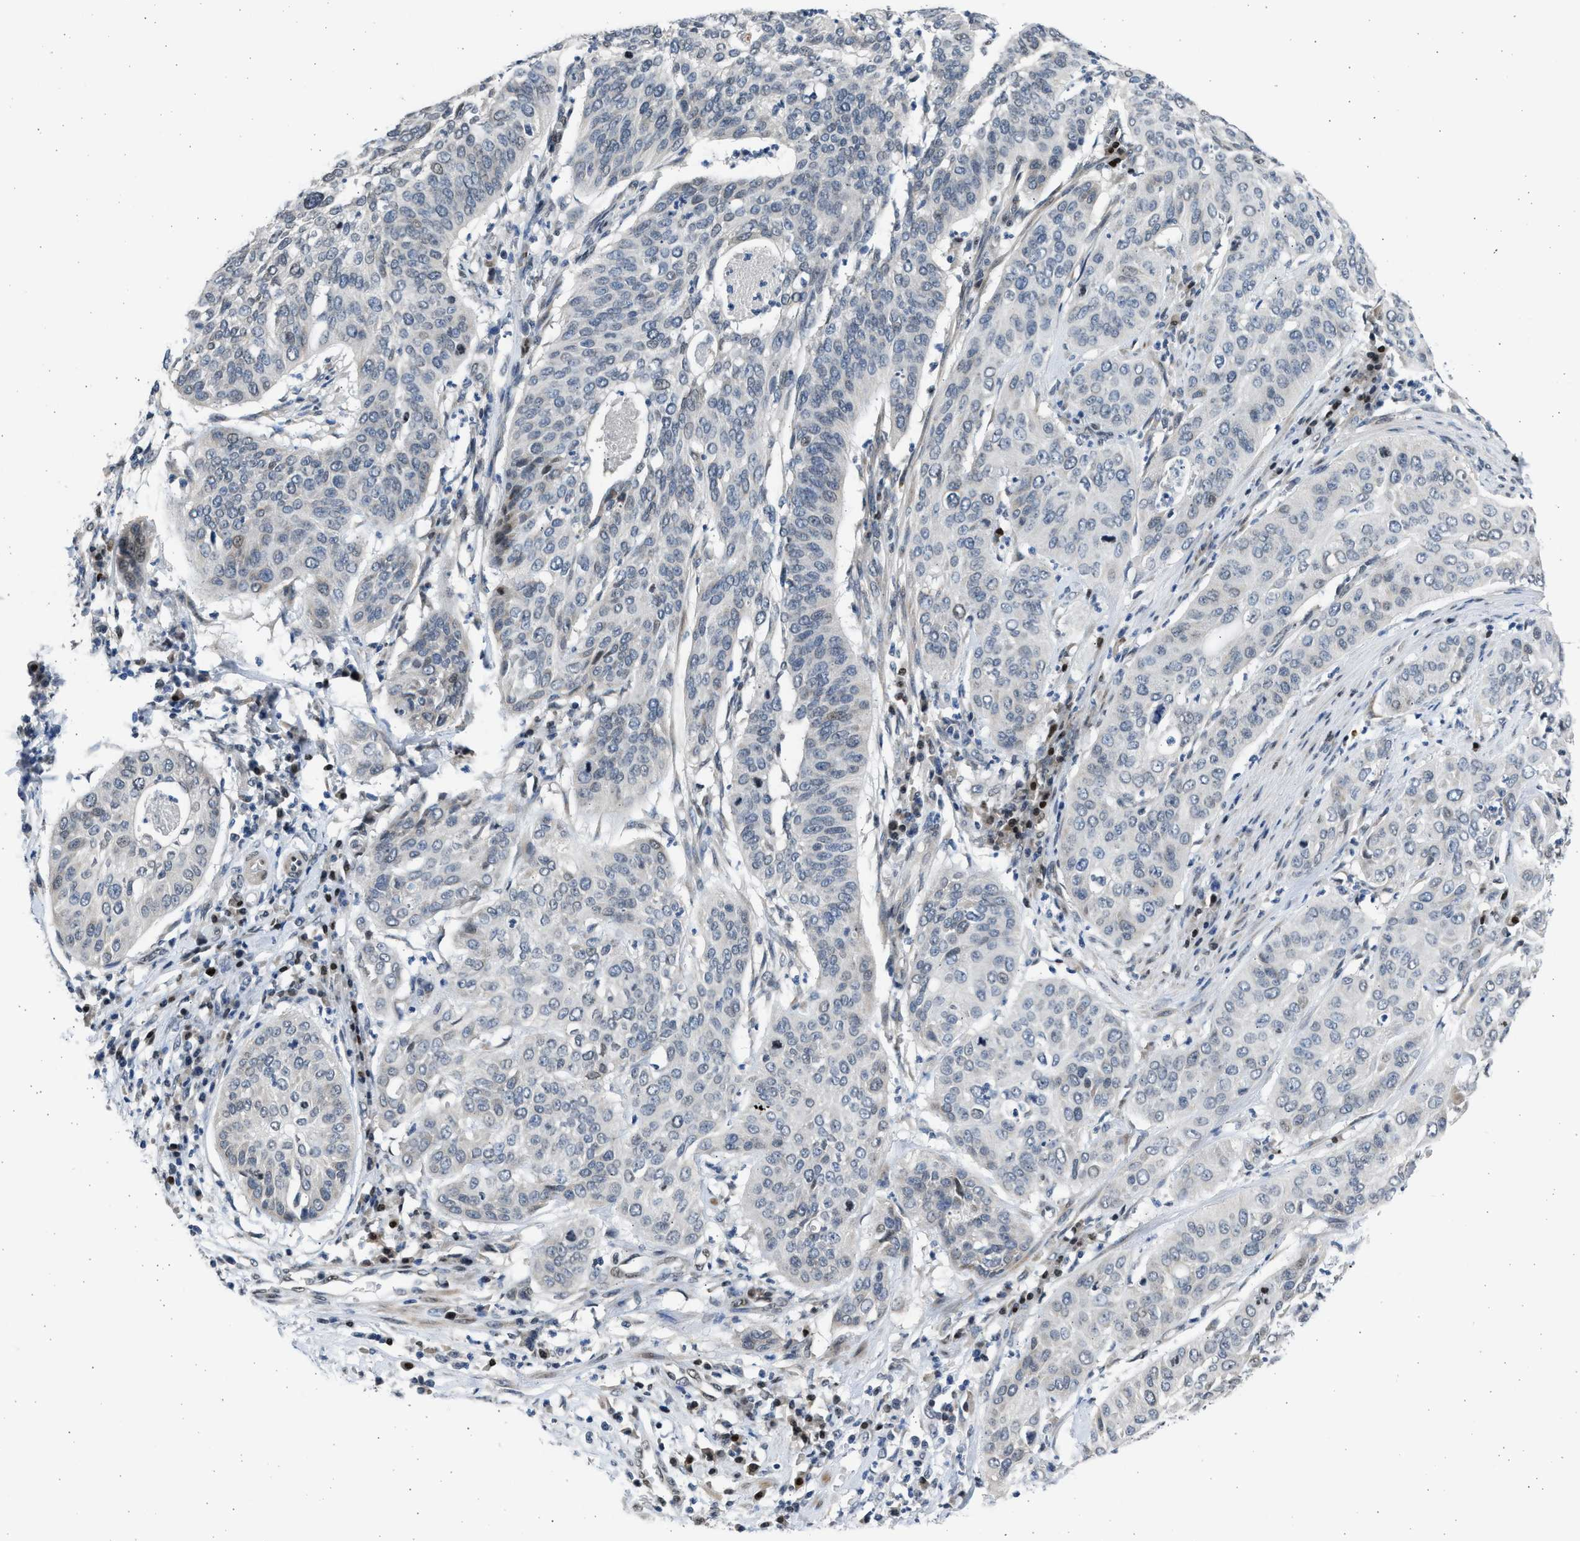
{"staining": {"intensity": "weak", "quantity": "<25%", "location": "nuclear"}, "tissue": "cervical cancer", "cell_type": "Tumor cells", "image_type": "cancer", "snomed": [{"axis": "morphology", "description": "Normal tissue, NOS"}, {"axis": "morphology", "description": "Squamous cell carcinoma, NOS"}, {"axis": "topography", "description": "Cervix"}], "caption": "This is a image of immunohistochemistry (IHC) staining of squamous cell carcinoma (cervical), which shows no expression in tumor cells.", "gene": "HMGN3", "patient": {"sex": "female", "age": 39}}